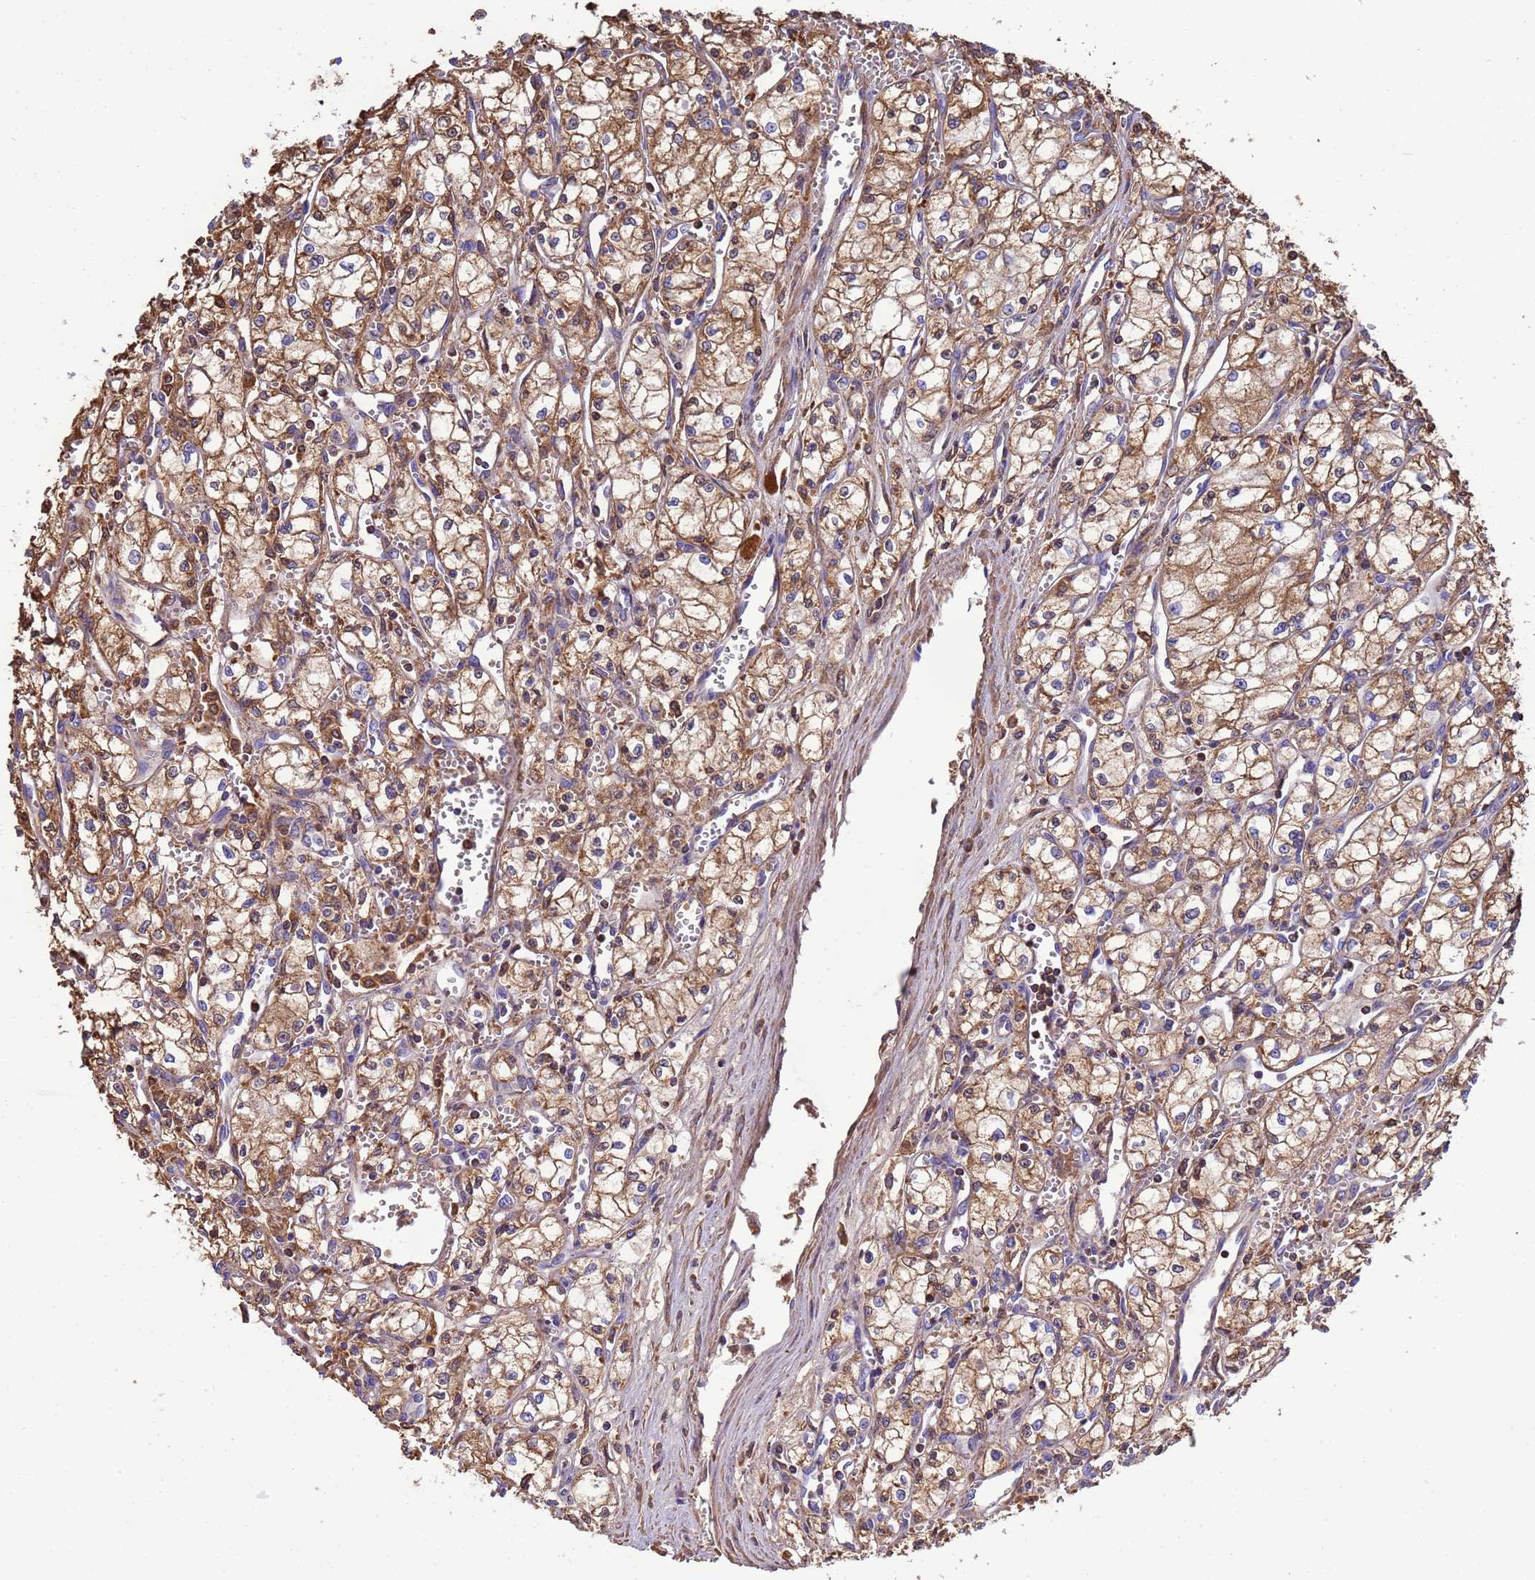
{"staining": {"intensity": "moderate", "quantity": ">75%", "location": "cytoplasmic/membranous"}, "tissue": "renal cancer", "cell_type": "Tumor cells", "image_type": "cancer", "snomed": [{"axis": "morphology", "description": "Adenocarcinoma, NOS"}, {"axis": "topography", "description": "Kidney"}], "caption": "Moderate cytoplasmic/membranous protein staining is identified in approximately >75% of tumor cells in renal adenocarcinoma. The staining is performed using DAB brown chromogen to label protein expression. The nuclei are counter-stained blue using hematoxylin.", "gene": "GLUD1", "patient": {"sex": "male", "age": 59}}